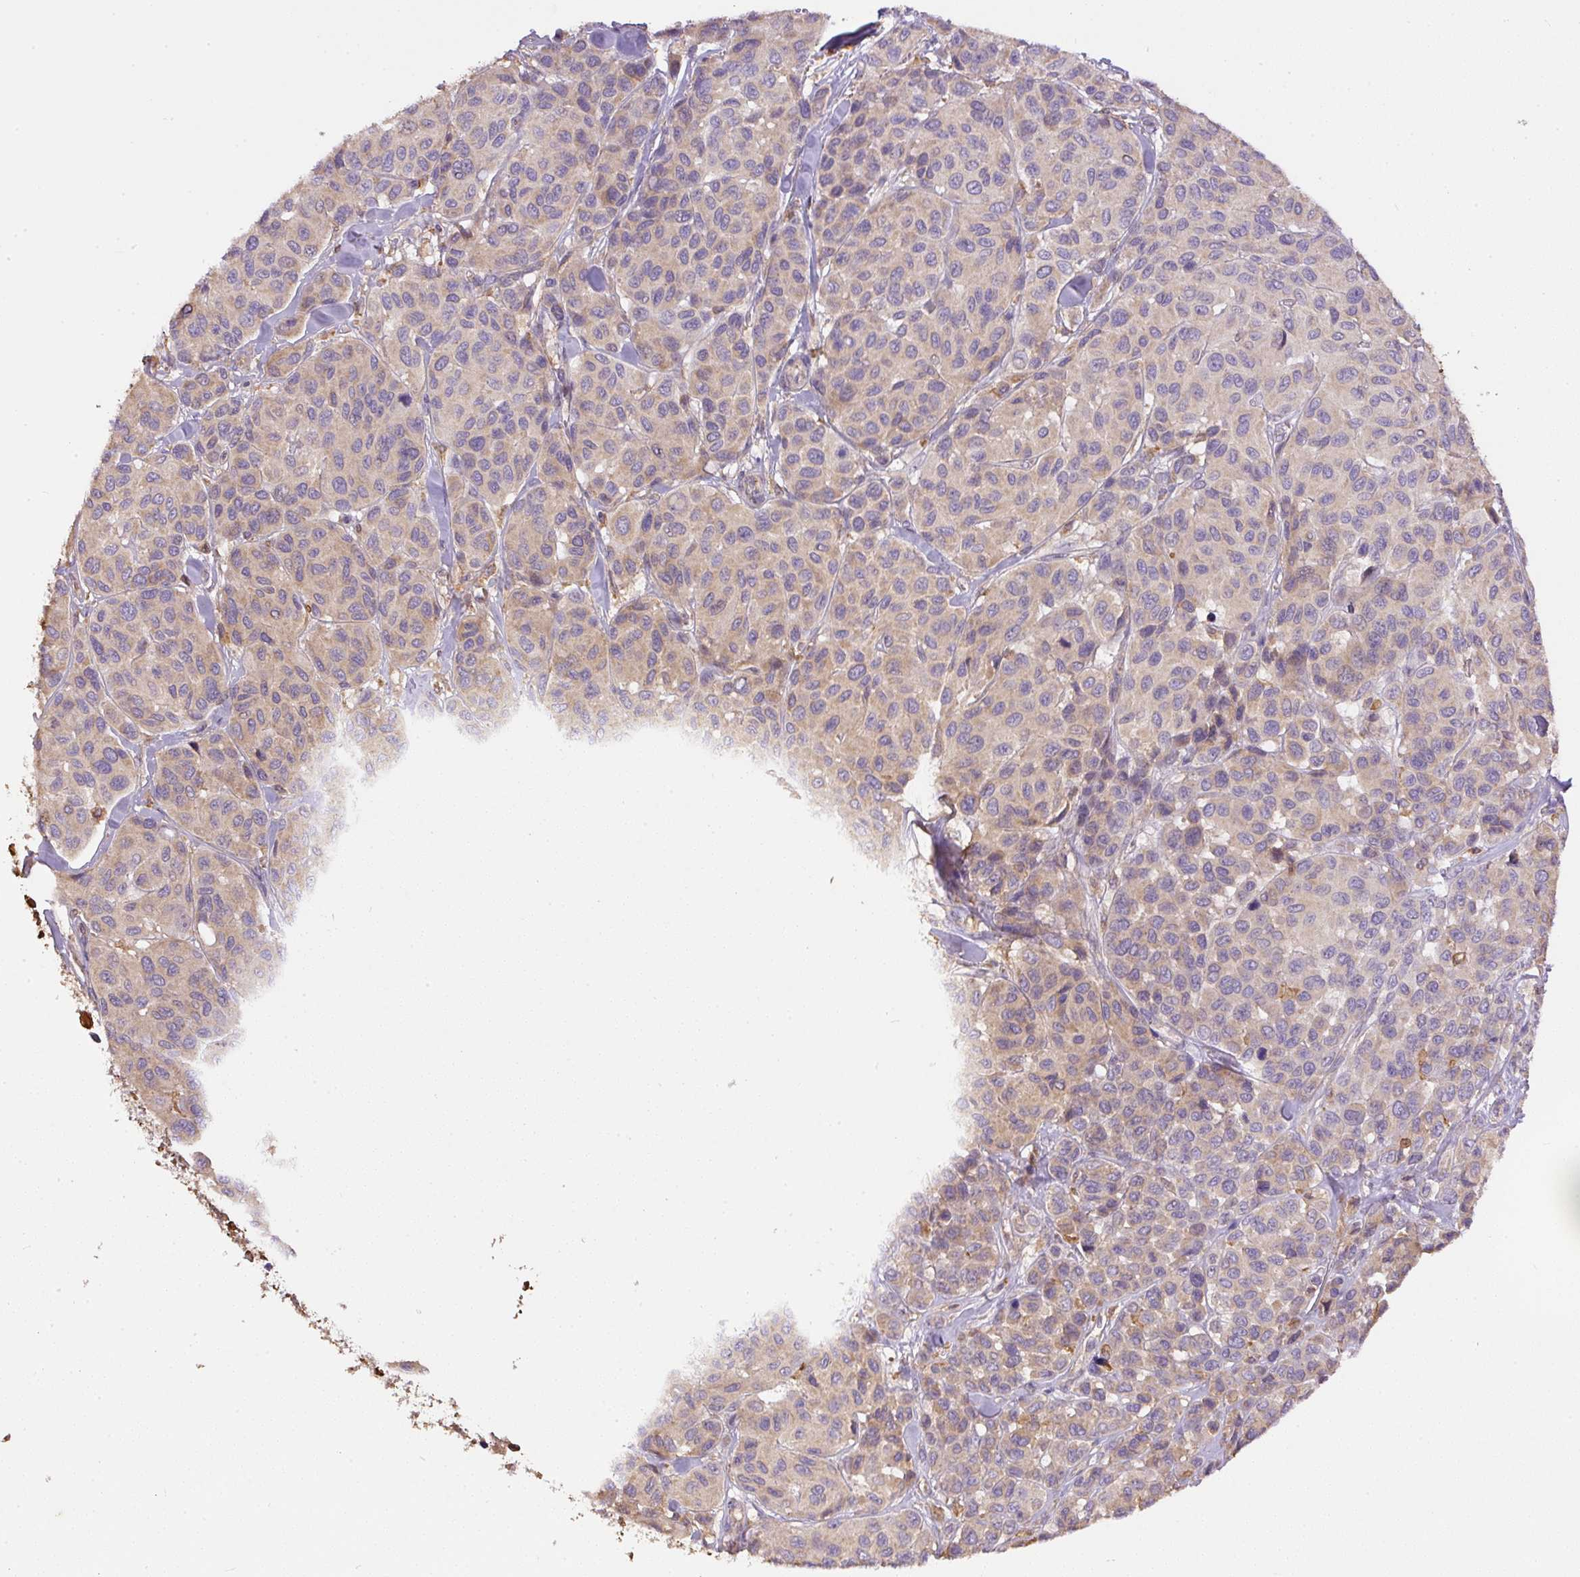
{"staining": {"intensity": "weak", "quantity": "<25%", "location": "cytoplasmic/membranous"}, "tissue": "melanoma", "cell_type": "Tumor cells", "image_type": "cancer", "snomed": [{"axis": "morphology", "description": "Malignant melanoma, NOS"}, {"axis": "topography", "description": "Skin"}], "caption": "Tumor cells are negative for brown protein staining in malignant melanoma.", "gene": "DAPK1", "patient": {"sex": "female", "age": 66}}